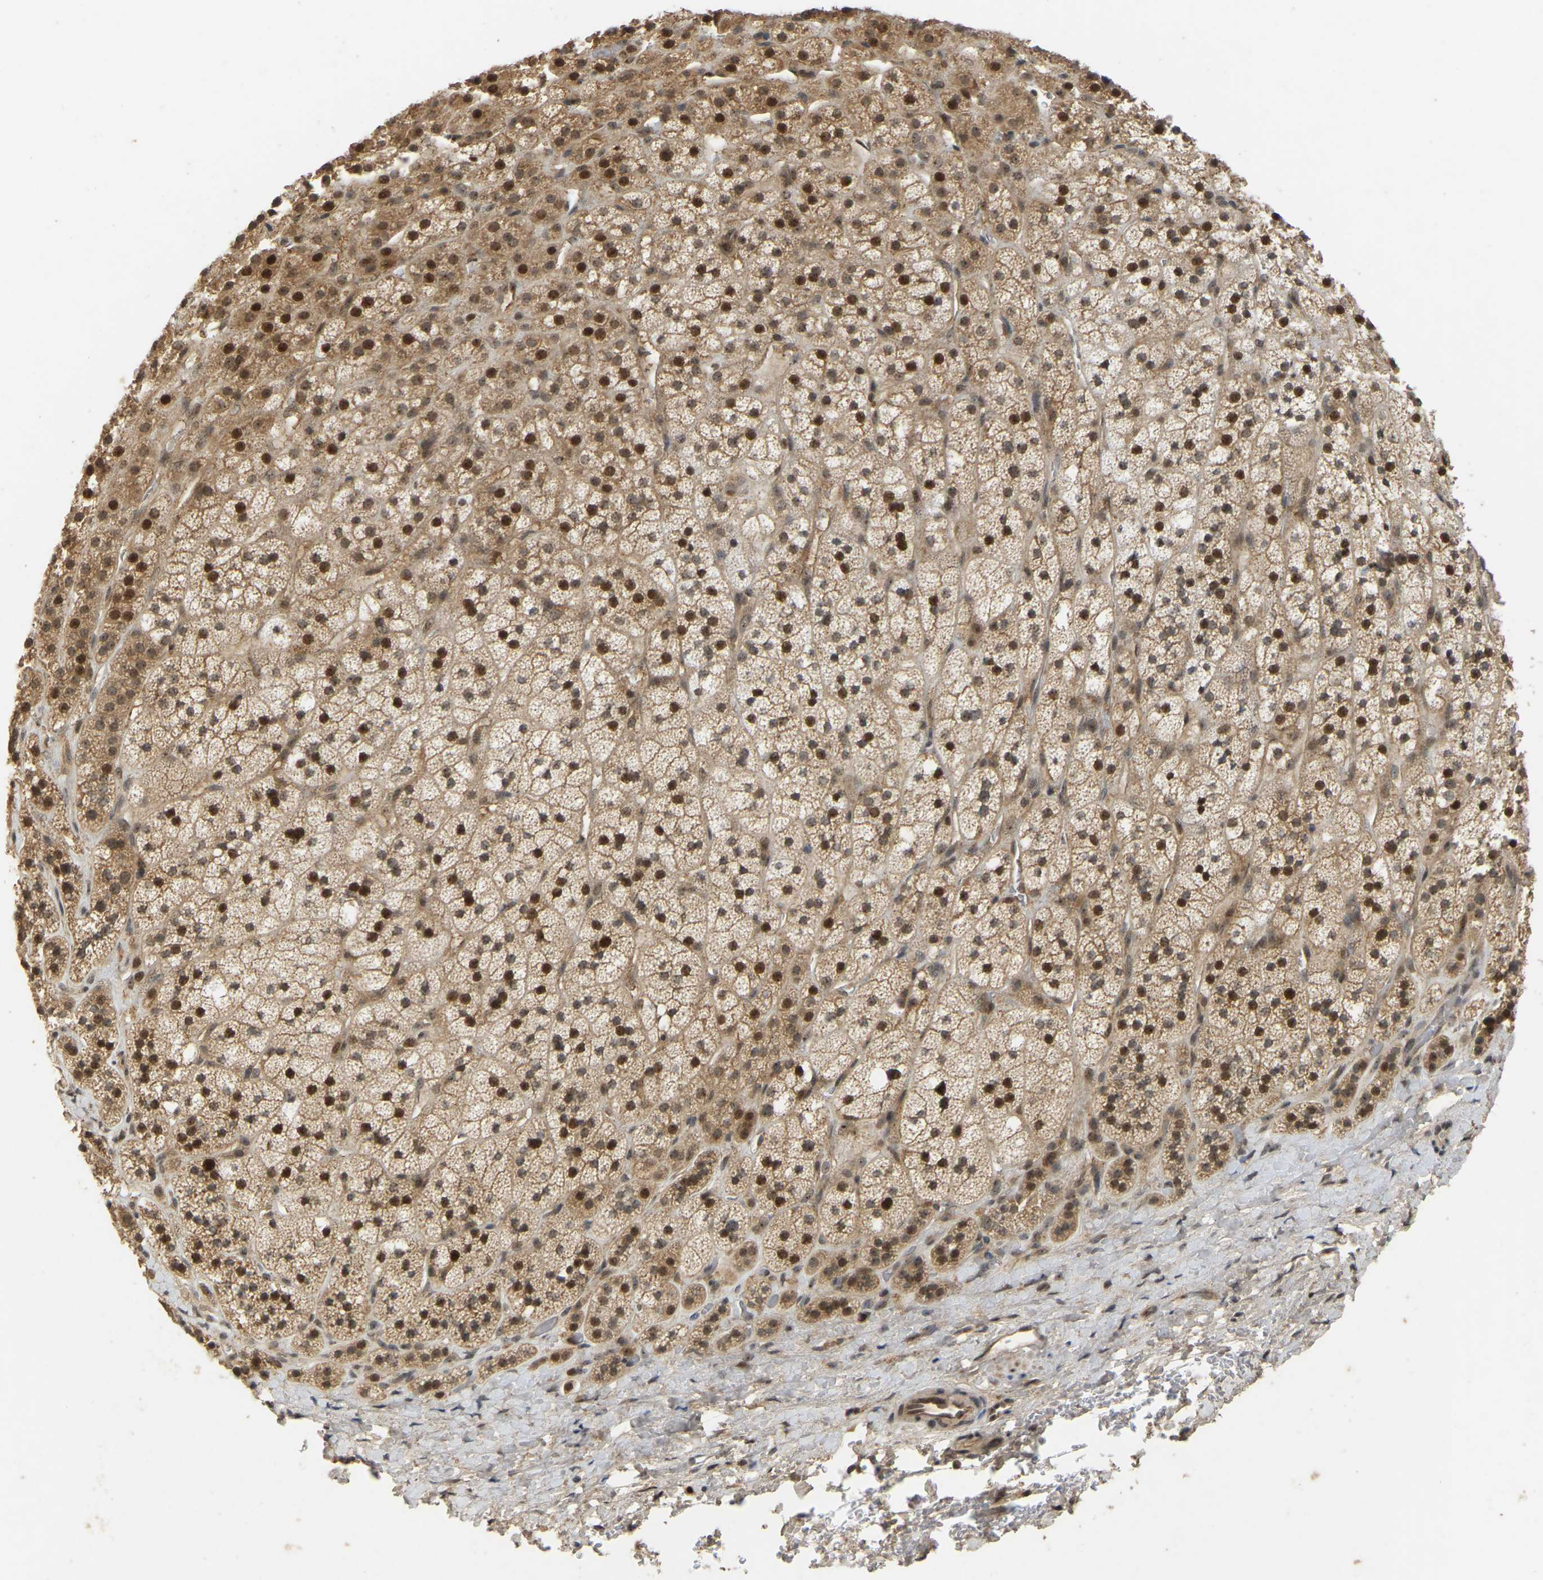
{"staining": {"intensity": "strong", "quantity": "25%-75%", "location": "cytoplasmic/membranous,nuclear"}, "tissue": "adrenal gland", "cell_type": "Glandular cells", "image_type": "normal", "snomed": [{"axis": "morphology", "description": "Normal tissue, NOS"}, {"axis": "topography", "description": "Adrenal gland"}], "caption": "Protein expression analysis of benign human adrenal gland reveals strong cytoplasmic/membranous,nuclear positivity in about 25%-75% of glandular cells.", "gene": "BRF2", "patient": {"sex": "male", "age": 56}}